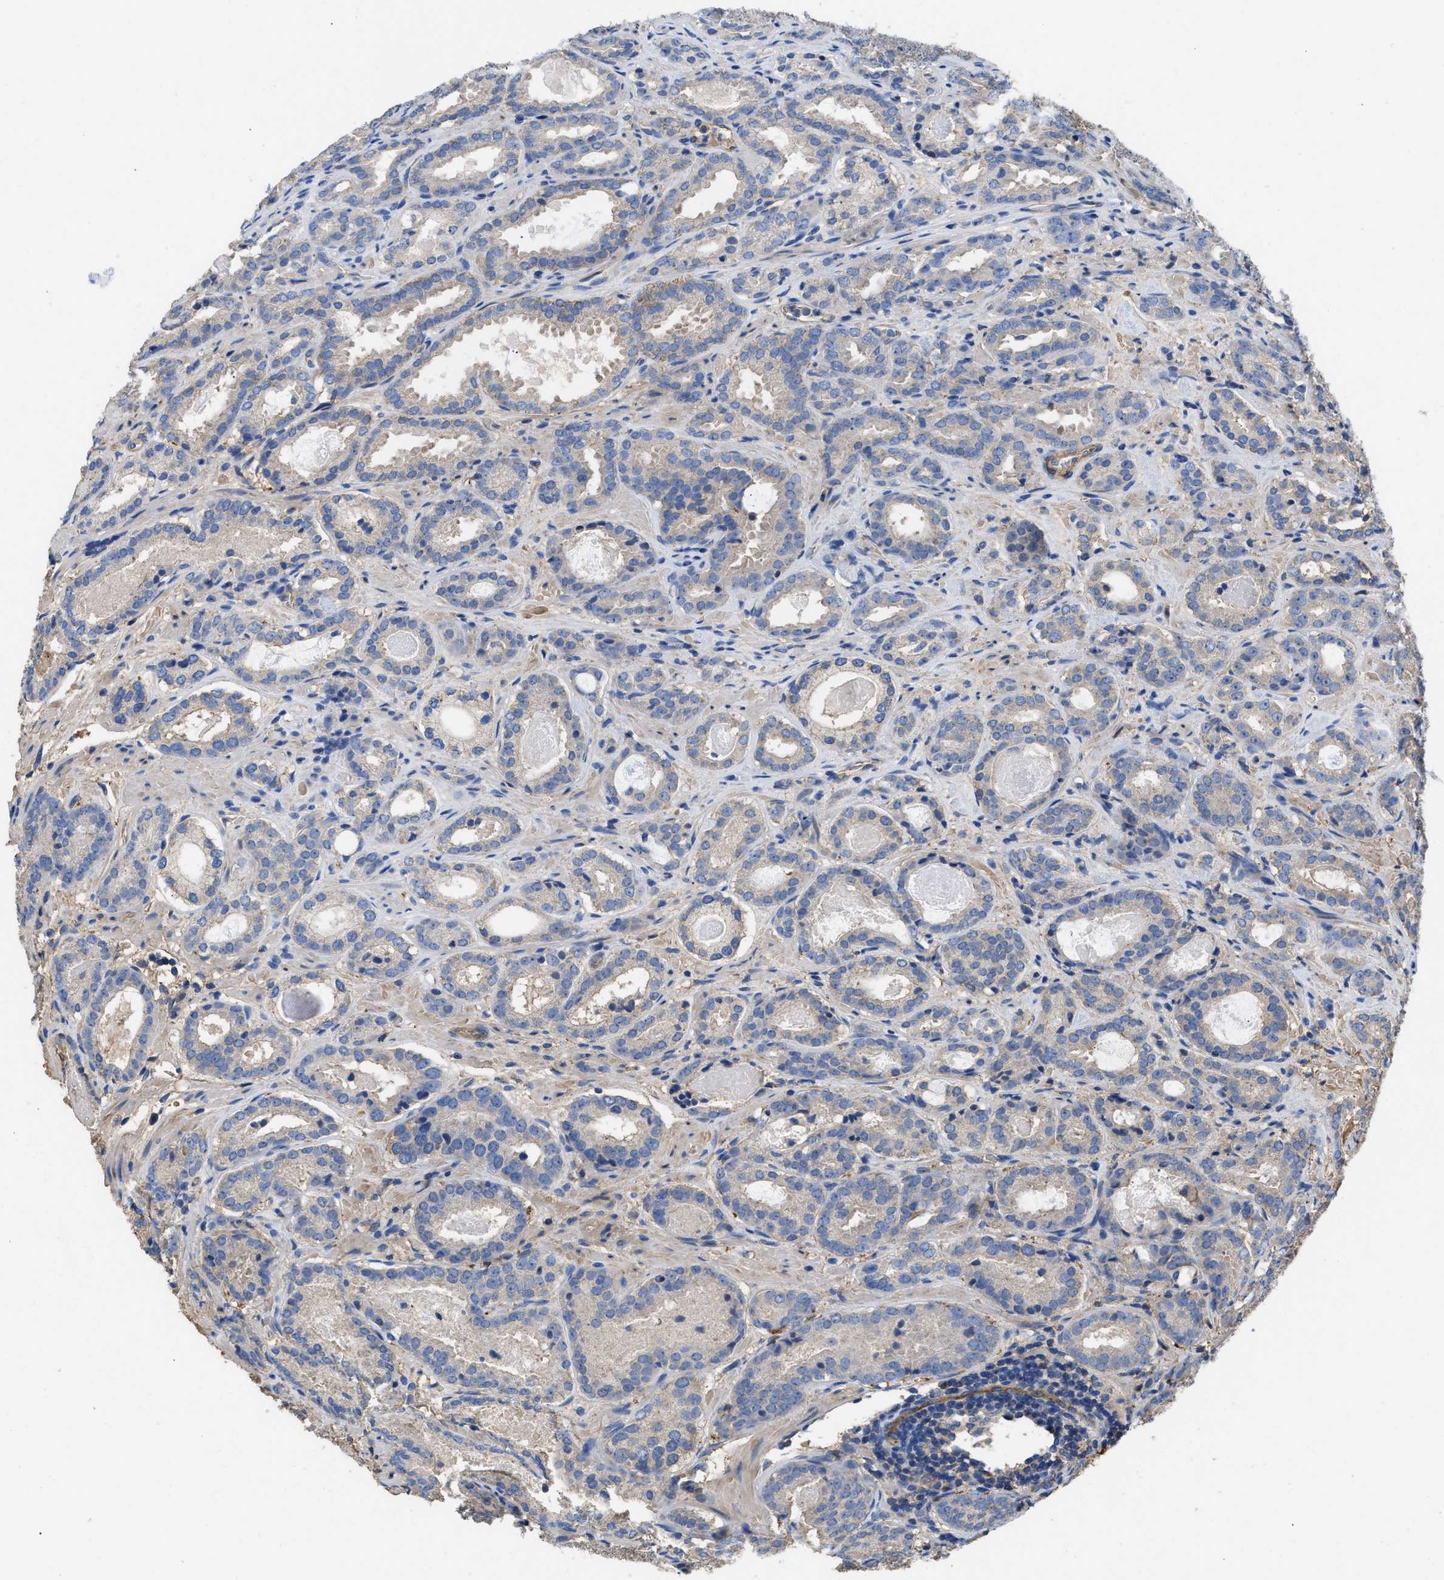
{"staining": {"intensity": "negative", "quantity": "none", "location": "none"}, "tissue": "prostate cancer", "cell_type": "Tumor cells", "image_type": "cancer", "snomed": [{"axis": "morphology", "description": "Adenocarcinoma, Low grade"}, {"axis": "topography", "description": "Prostate"}], "caption": "Protein analysis of prostate cancer (low-grade adenocarcinoma) exhibits no significant expression in tumor cells. The staining is performed using DAB (3,3'-diaminobenzidine) brown chromogen with nuclei counter-stained in using hematoxylin.", "gene": "USP4", "patient": {"sex": "male", "age": 69}}